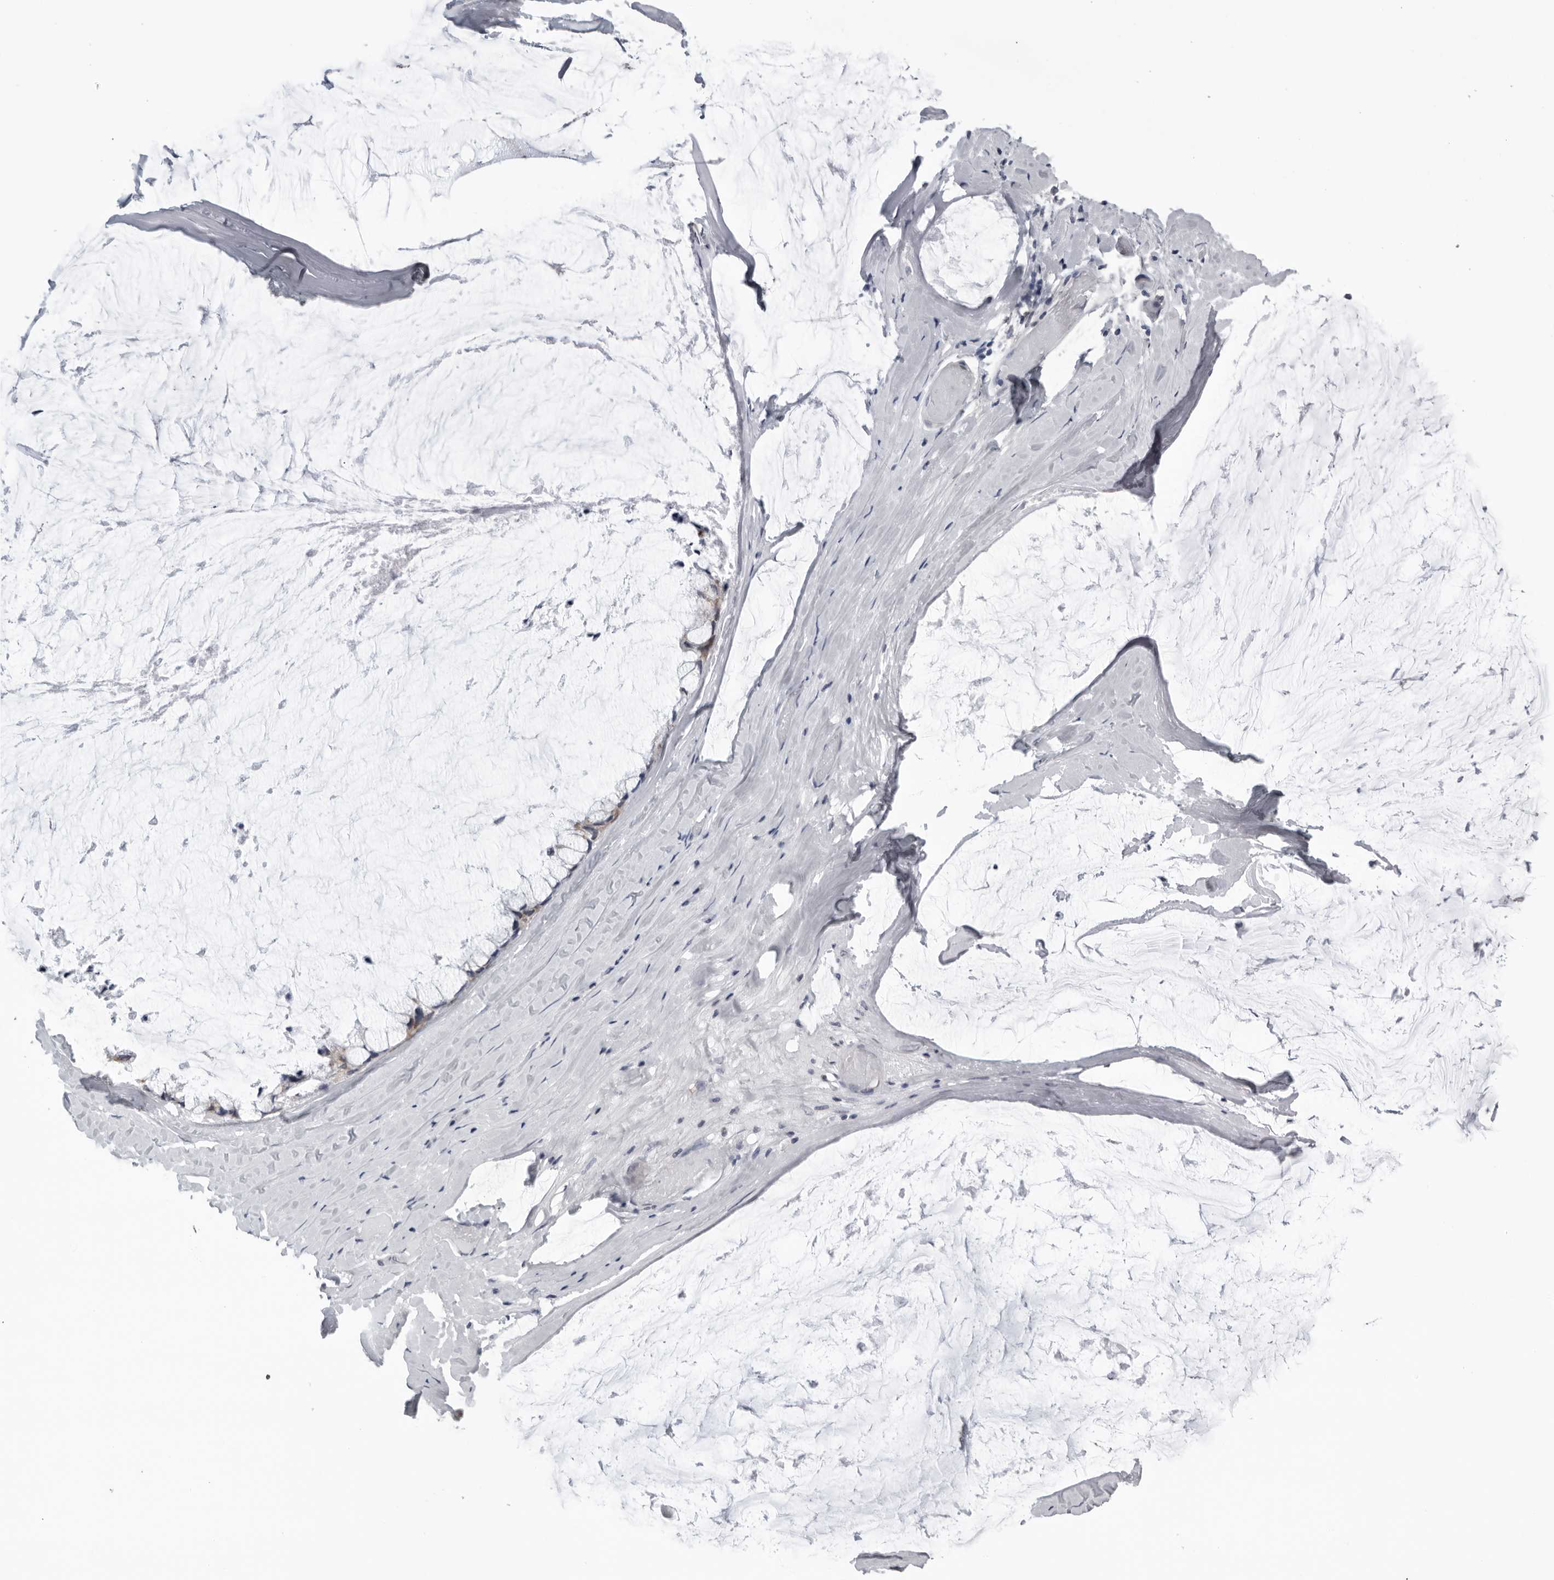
{"staining": {"intensity": "negative", "quantity": "none", "location": "none"}, "tissue": "ovarian cancer", "cell_type": "Tumor cells", "image_type": "cancer", "snomed": [{"axis": "morphology", "description": "Cystadenocarcinoma, mucinous, NOS"}, {"axis": "topography", "description": "Ovary"}], "caption": "A histopathology image of human ovarian cancer is negative for staining in tumor cells.", "gene": "CPT2", "patient": {"sex": "female", "age": 39}}